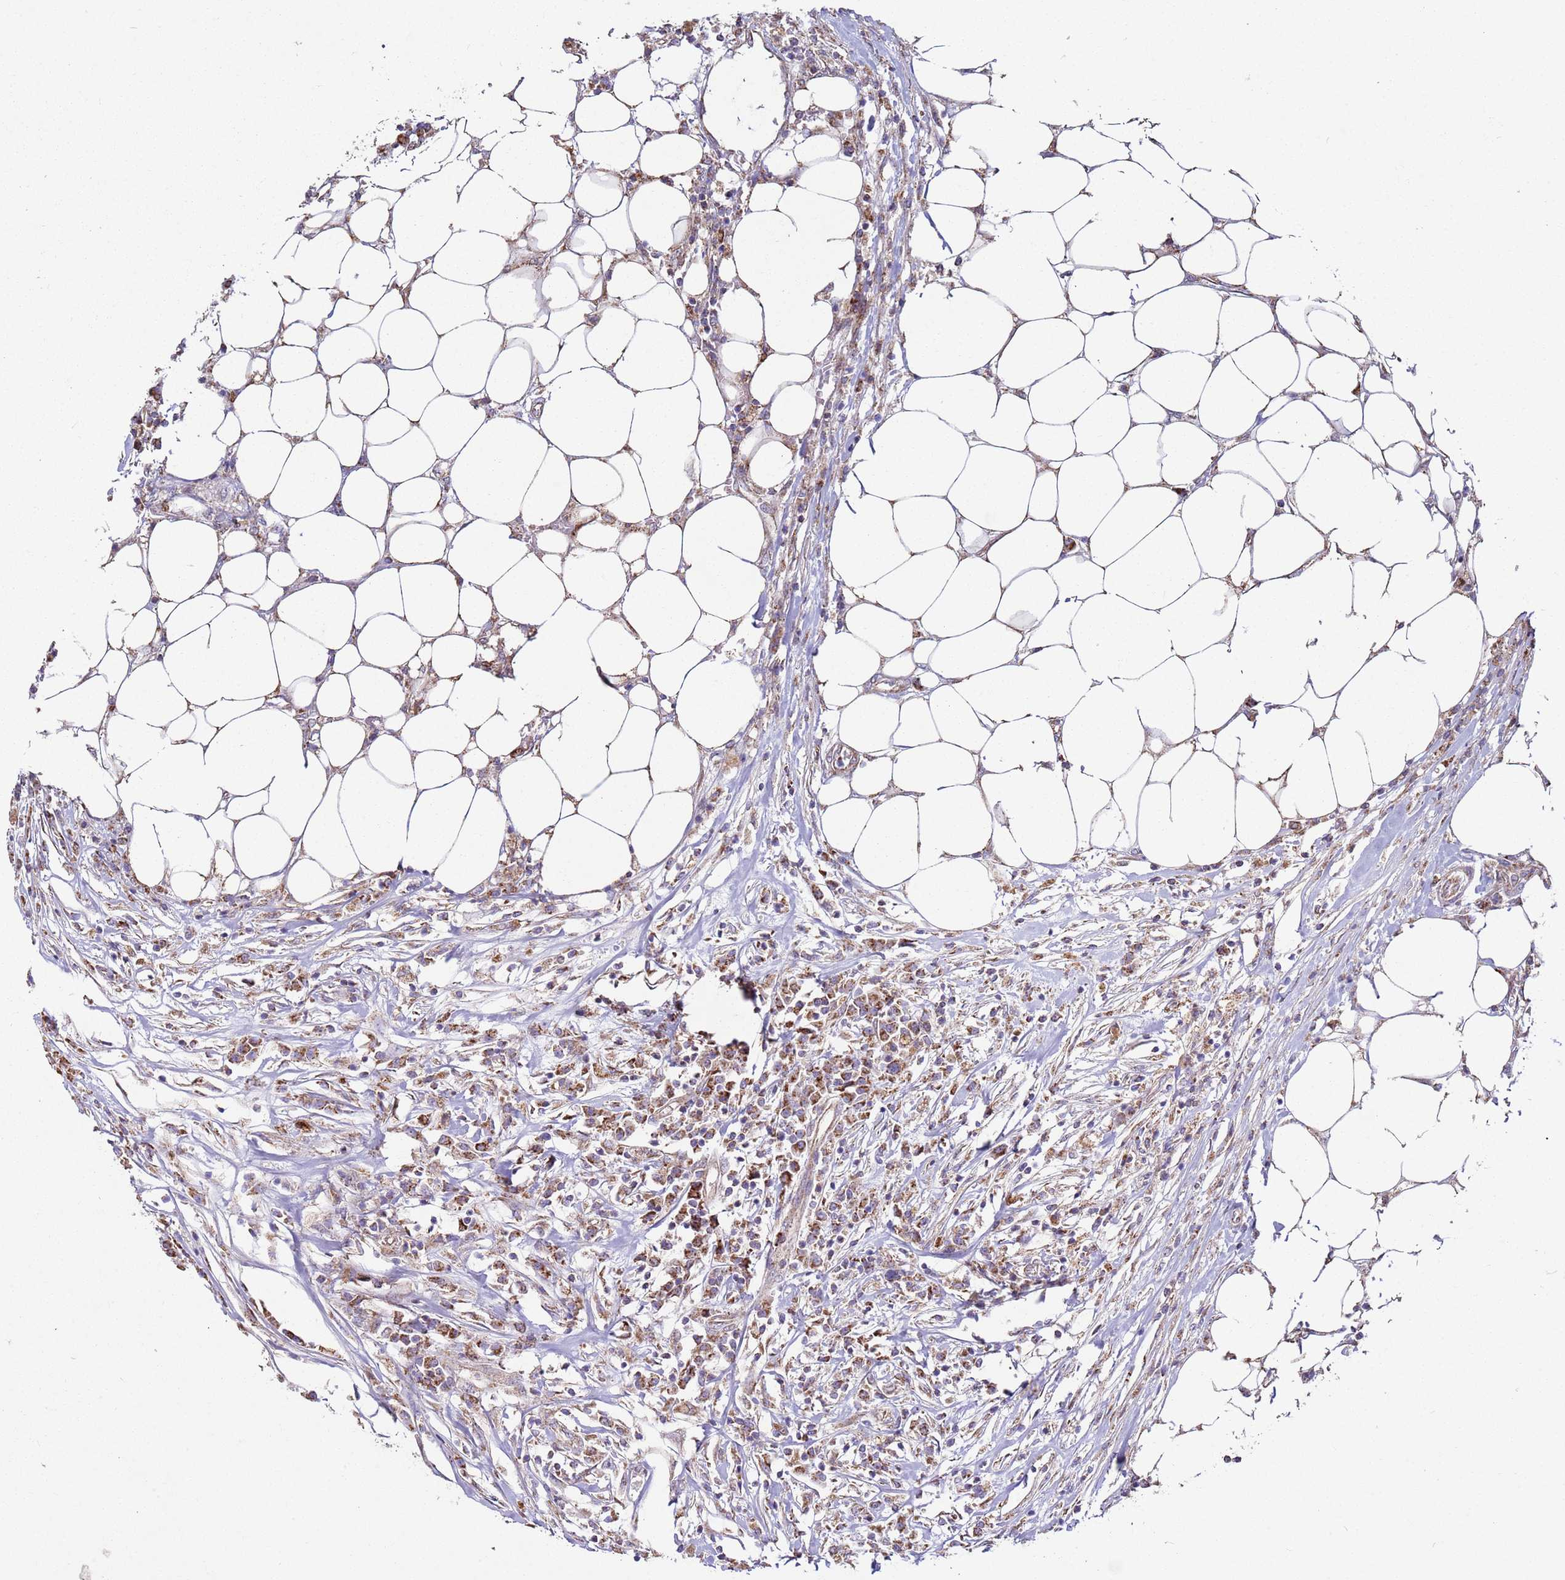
{"staining": {"intensity": "moderate", "quantity": ">75%", "location": "cytoplasmic/membranous"}, "tissue": "colorectal cancer", "cell_type": "Tumor cells", "image_type": "cancer", "snomed": [{"axis": "morphology", "description": "Adenocarcinoma, NOS"}, {"axis": "topography", "description": "Colon"}], "caption": "The photomicrograph demonstrates a brown stain indicating the presence of a protein in the cytoplasmic/membranous of tumor cells in colorectal adenocarcinoma.", "gene": "FBXO33", "patient": {"sex": "male", "age": 71}}